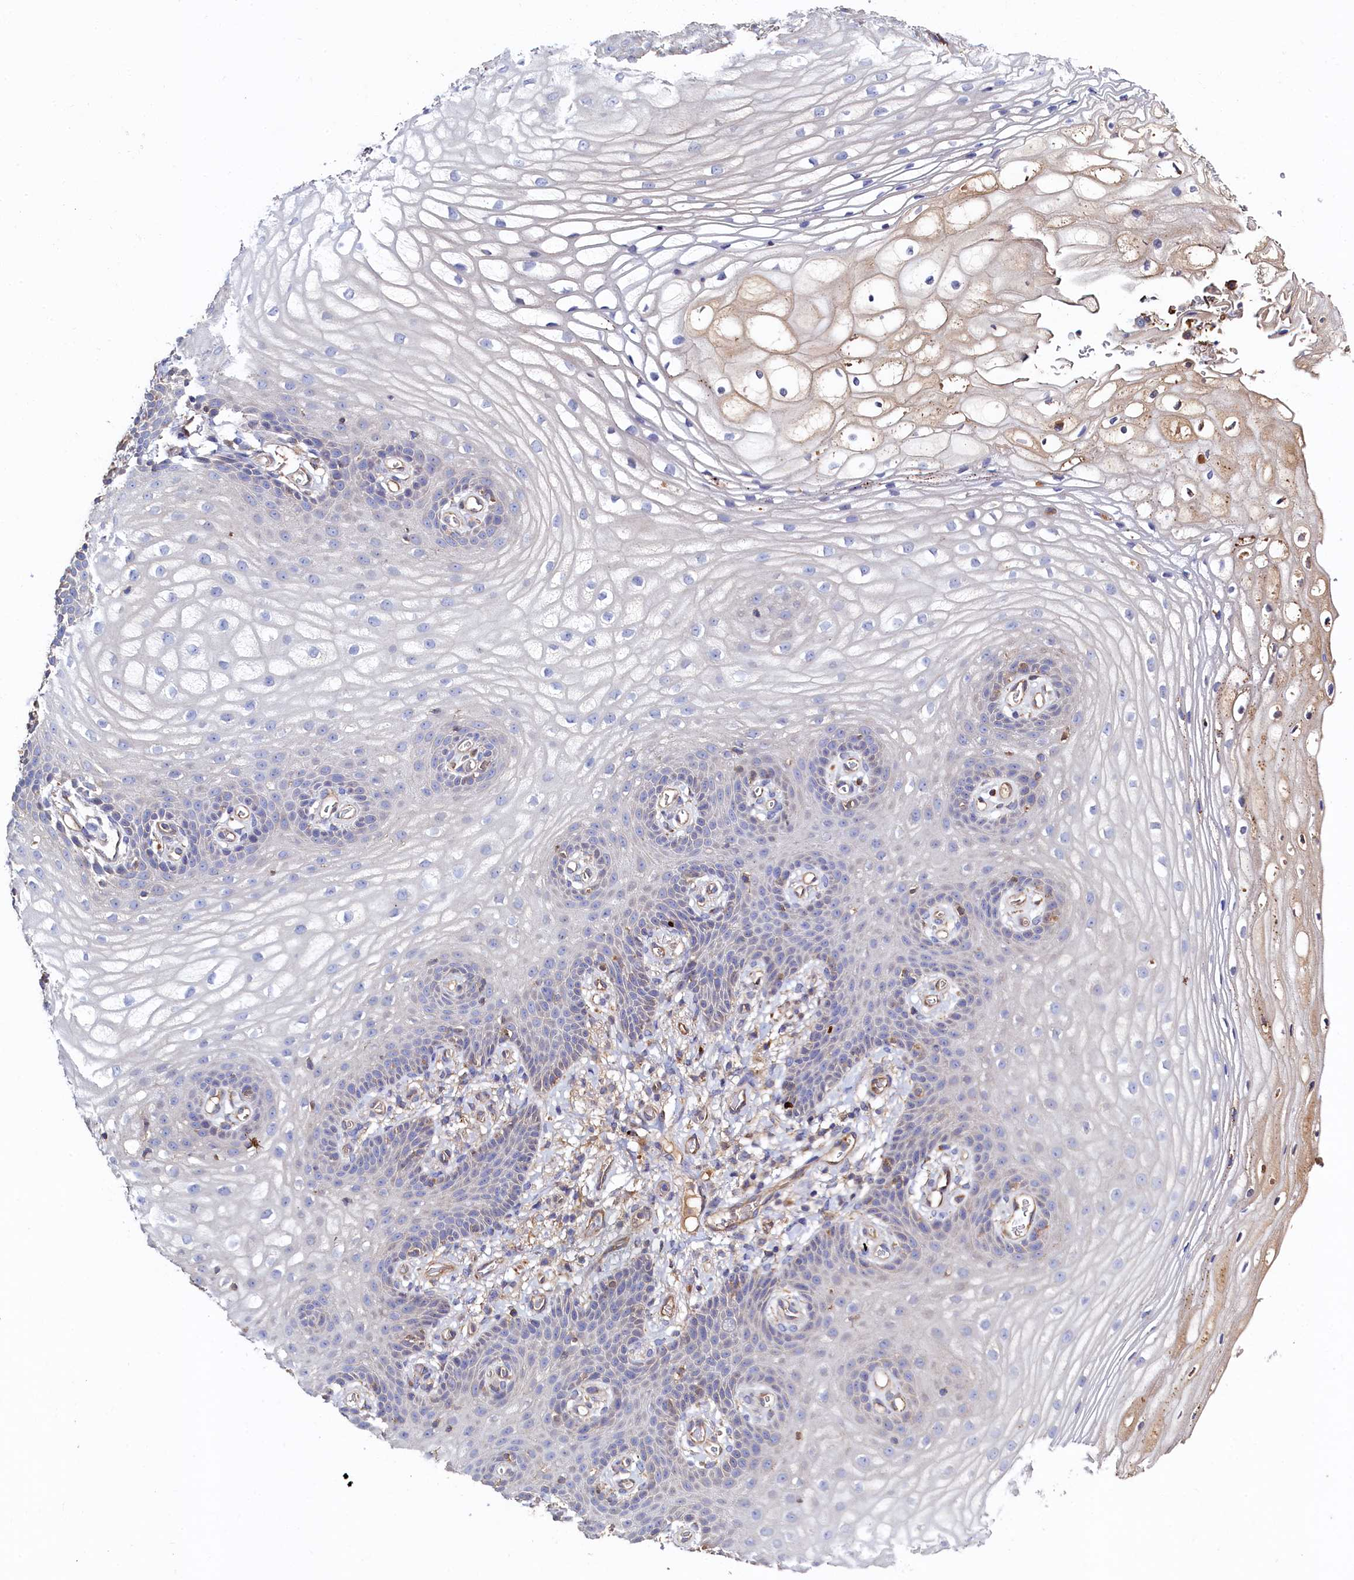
{"staining": {"intensity": "negative", "quantity": "none", "location": "none"}, "tissue": "vagina", "cell_type": "Squamous epithelial cells", "image_type": "normal", "snomed": [{"axis": "morphology", "description": "Normal tissue, NOS"}, {"axis": "topography", "description": "Vagina"}], "caption": "Human vagina stained for a protein using immunohistochemistry reveals no staining in squamous epithelial cells.", "gene": "TK2", "patient": {"sex": "female", "age": 60}}